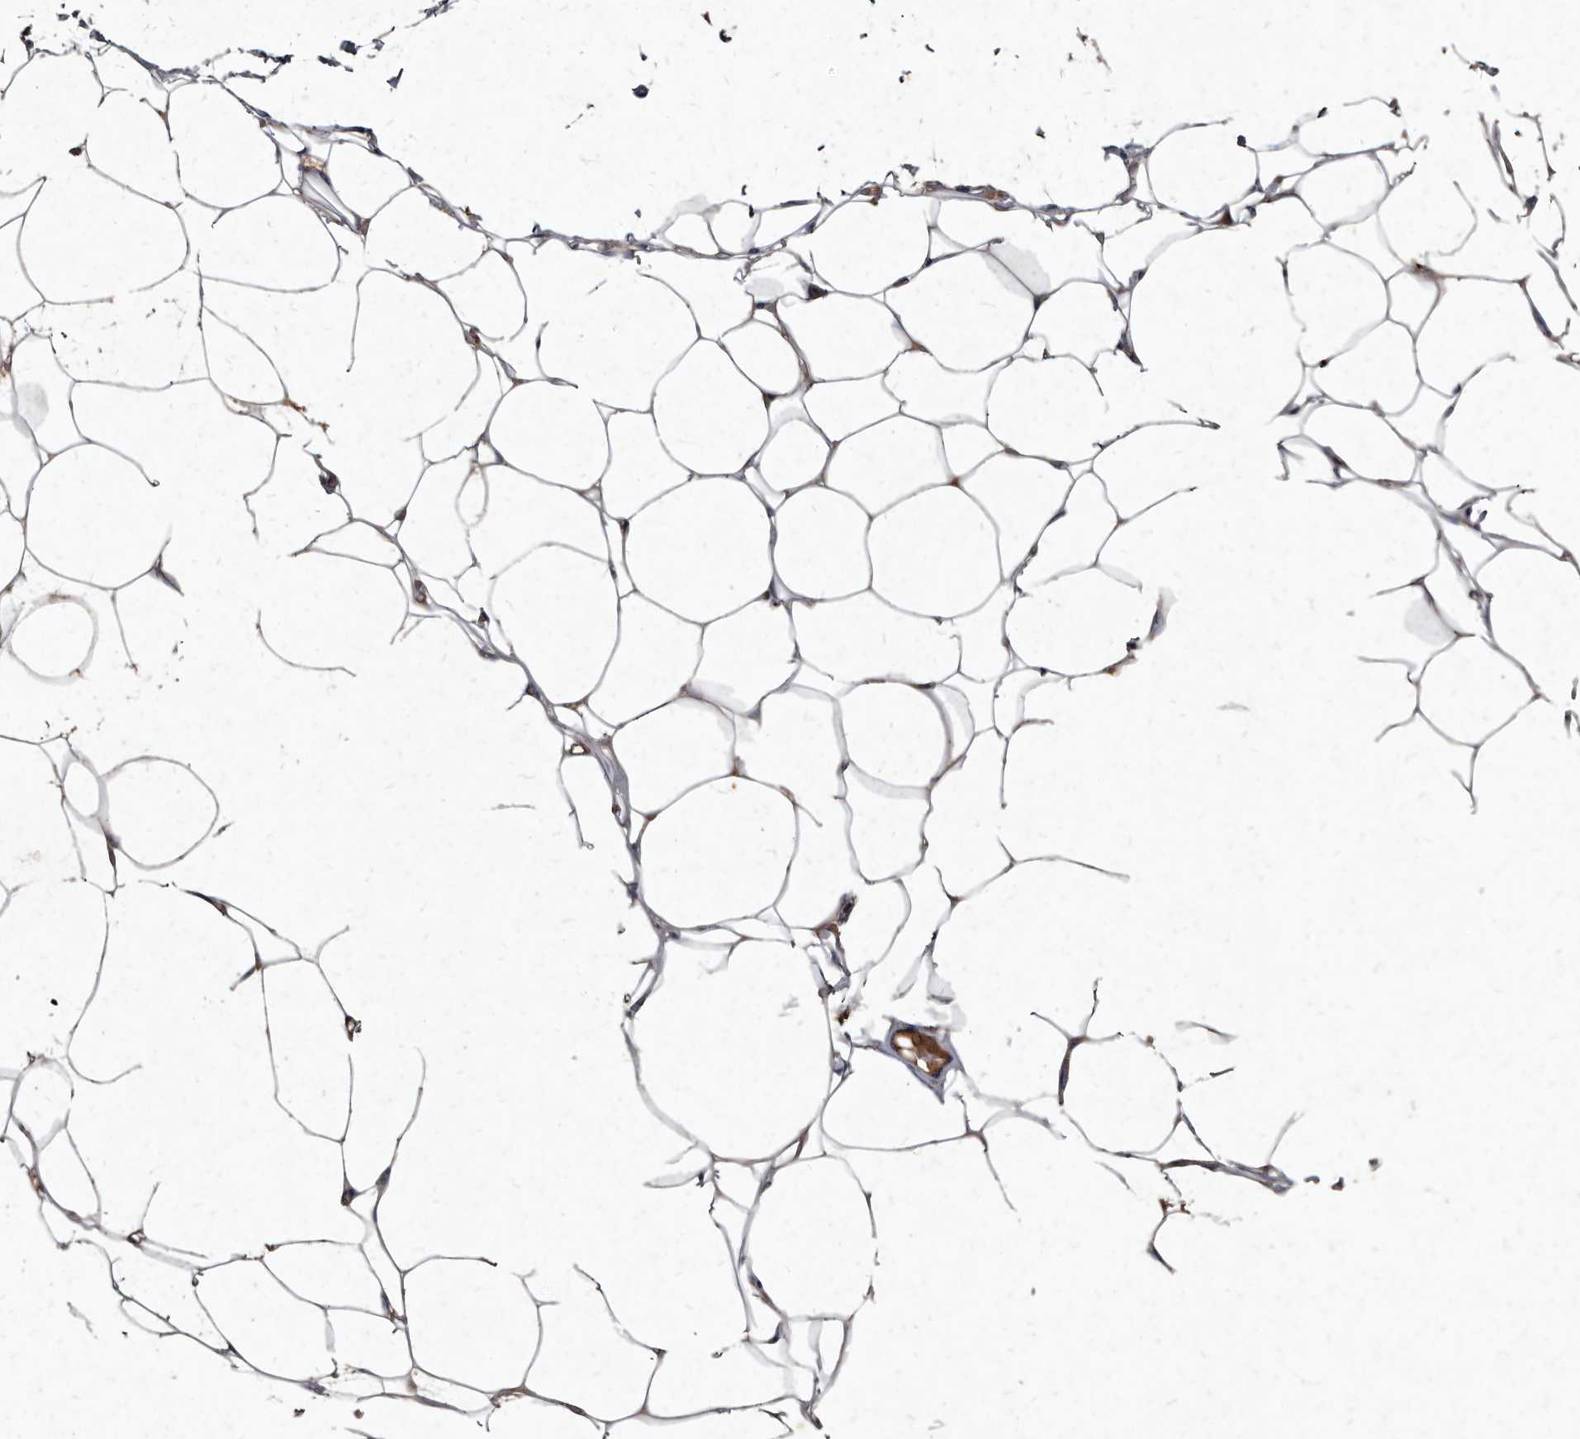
{"staining": {"intensity": "negative", "quantity": "none", "location": "none"}, "tissue": "adipose tissue", "cell_type": "Adipocytes", "image_type": "normal", "snomed": [{"axis": "morphology", "description": "Normal tissue, NOS"}, {"axis": "topography", "description": "Breast"}], "caption": "Adipocytes show no significant protein positivity in normal adipose tissue. The staining is performed using DAB brown chromogen with nuclei counter-stained in using hematoxylin.", "gene": "YPEL1", "patient": {"sex": "female", "age": 23}}